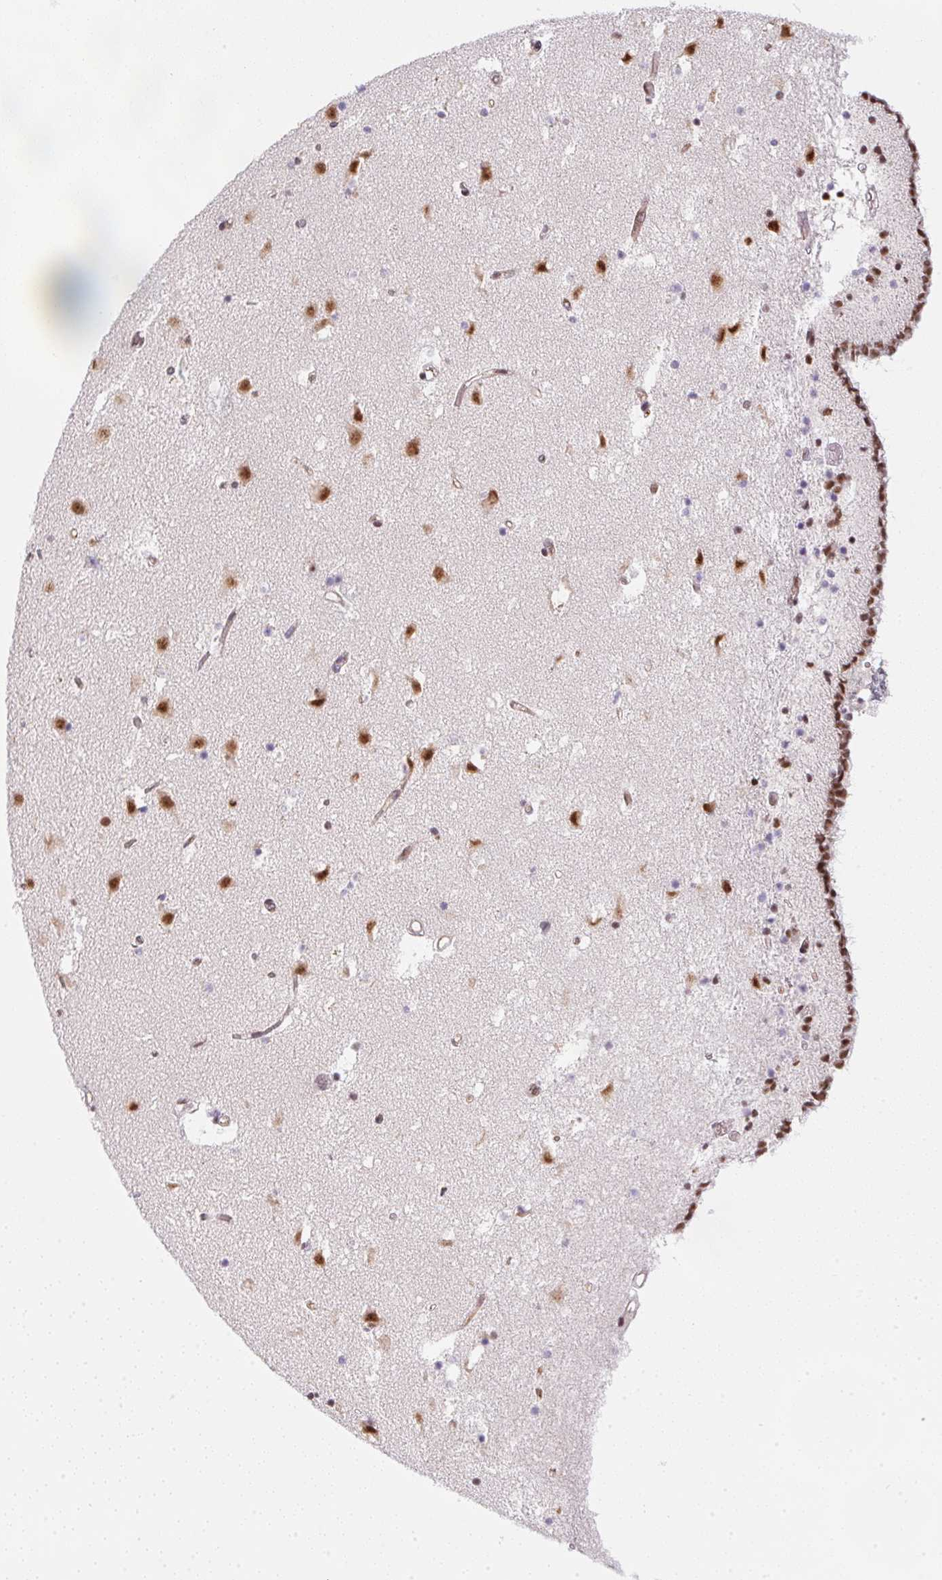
{"staining": {"intensity": "strong", "quantity": "25%-75%", "location": "nuclear"}, "tissue": "caudate", "cell_type": "Glial cells", "image_type": "normal", "snomed": [{"axis": "morphology", "description": "Normal tissue, NOS"}, {"axis": "topography", "description": "Lateral ventricle wall"}], "caption": "Immunohistochemistry histopathology image of benign caudate: human caudate stained using IHC reveals high levels of strong protein expression localized specifically in the nuclear of glial cells, appearing as a nuclear brown color.", "gene": "SRSF7", "patient": {"sex": "female", "age": 42}}